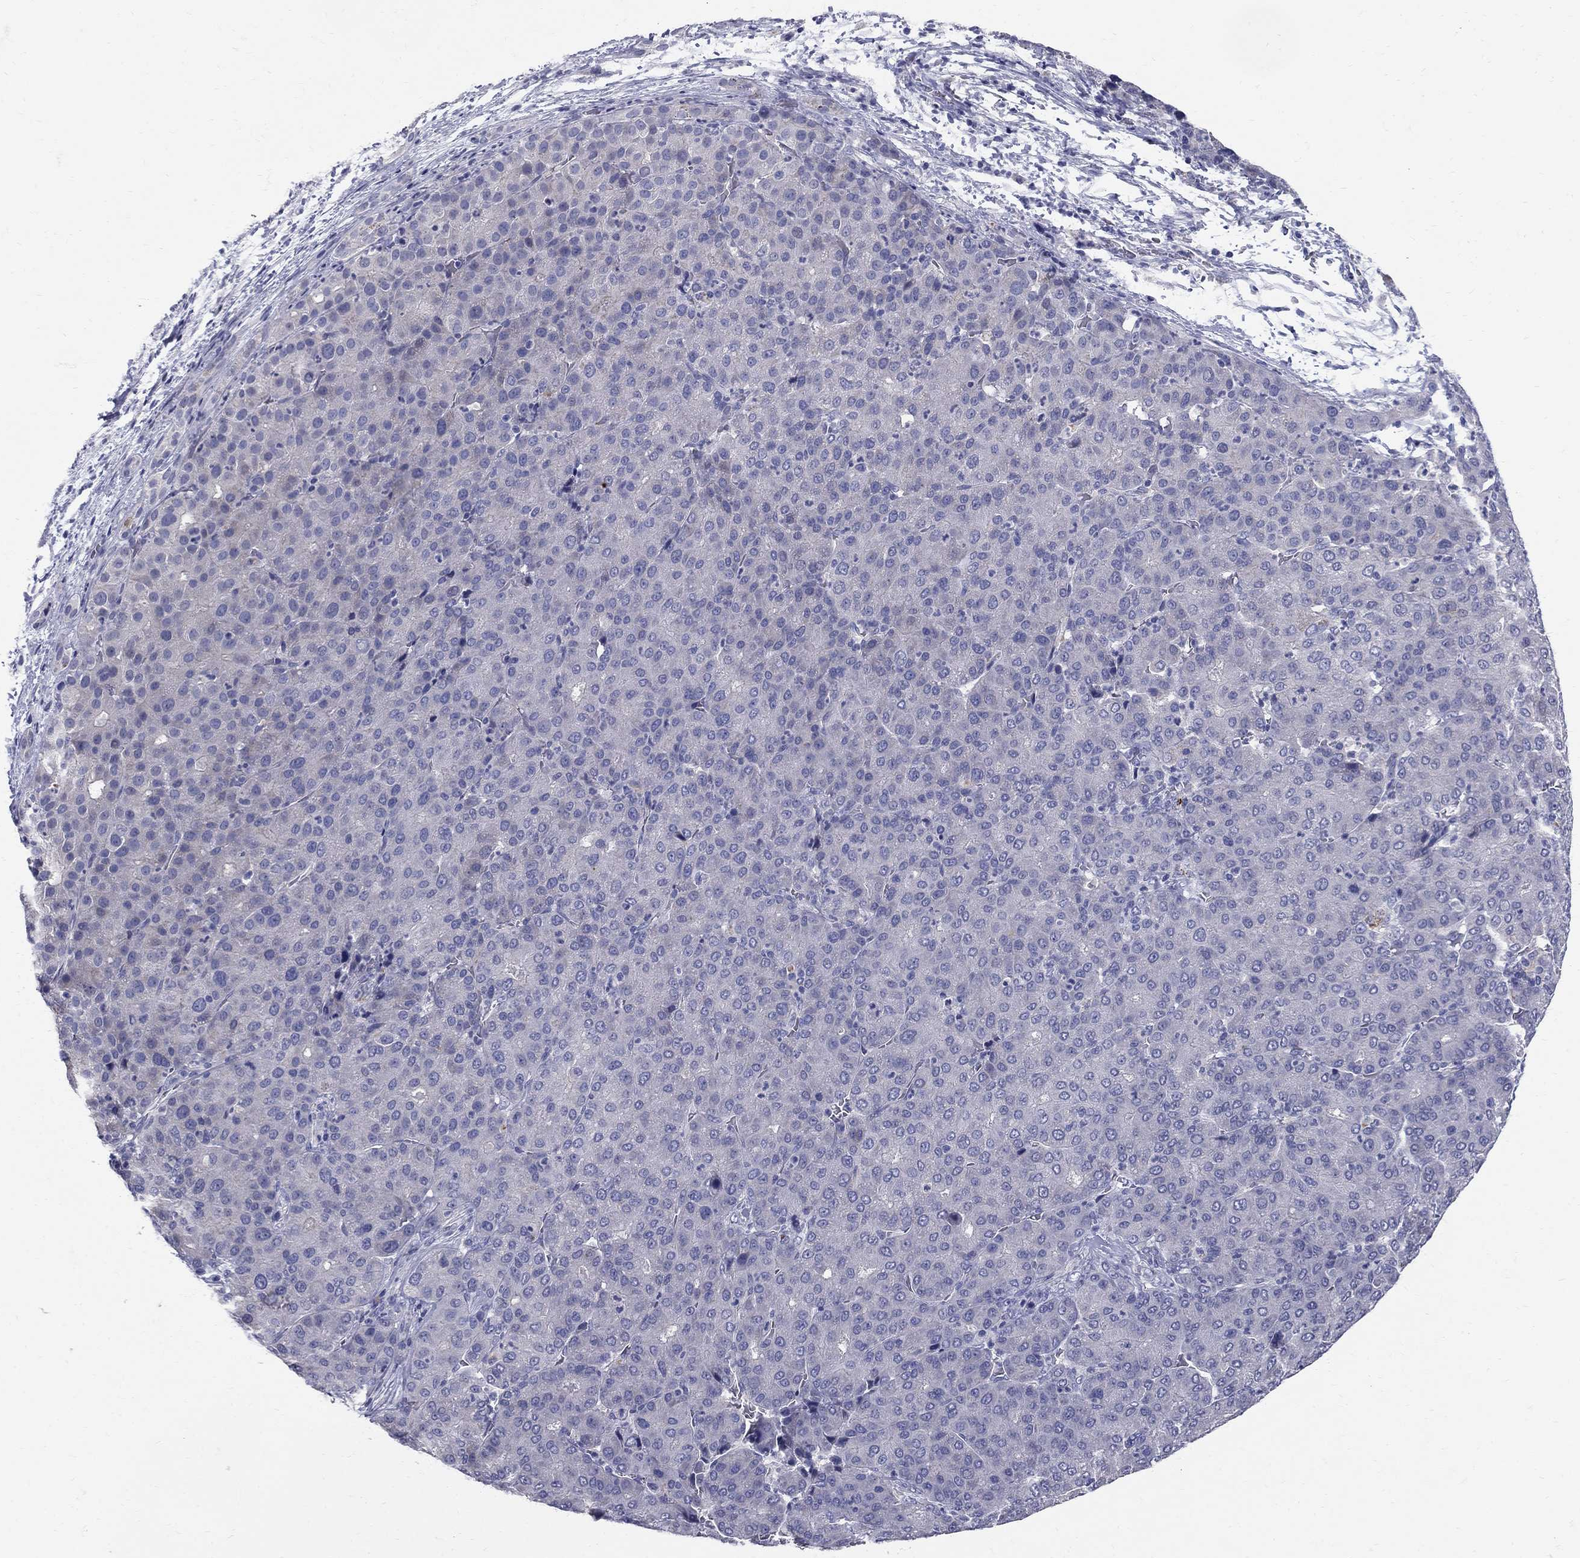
{"staining": {"intensity": "negative", "quantity": "none", "location": "none"}, "tissue": "liver cancer", "cell_type": "Tumor cells", "image_type": "cancer", "snomed": [{"axis": "morphology", "description": "Carcinoma, Hepatocellular, NOS"}, {"axis": "topography", "description": "Liver"}], "caption": "IHC histopathology image of liver hepatocellular carcinoma stained for a protein (brown), which exhibits no expression in tumor cells. (Brightfield microscopy of DAB immunohistochemistry (IHC) at high magnification).", "gene": "TP53TG5", "patient": {"sex": "male", "age": 65}}